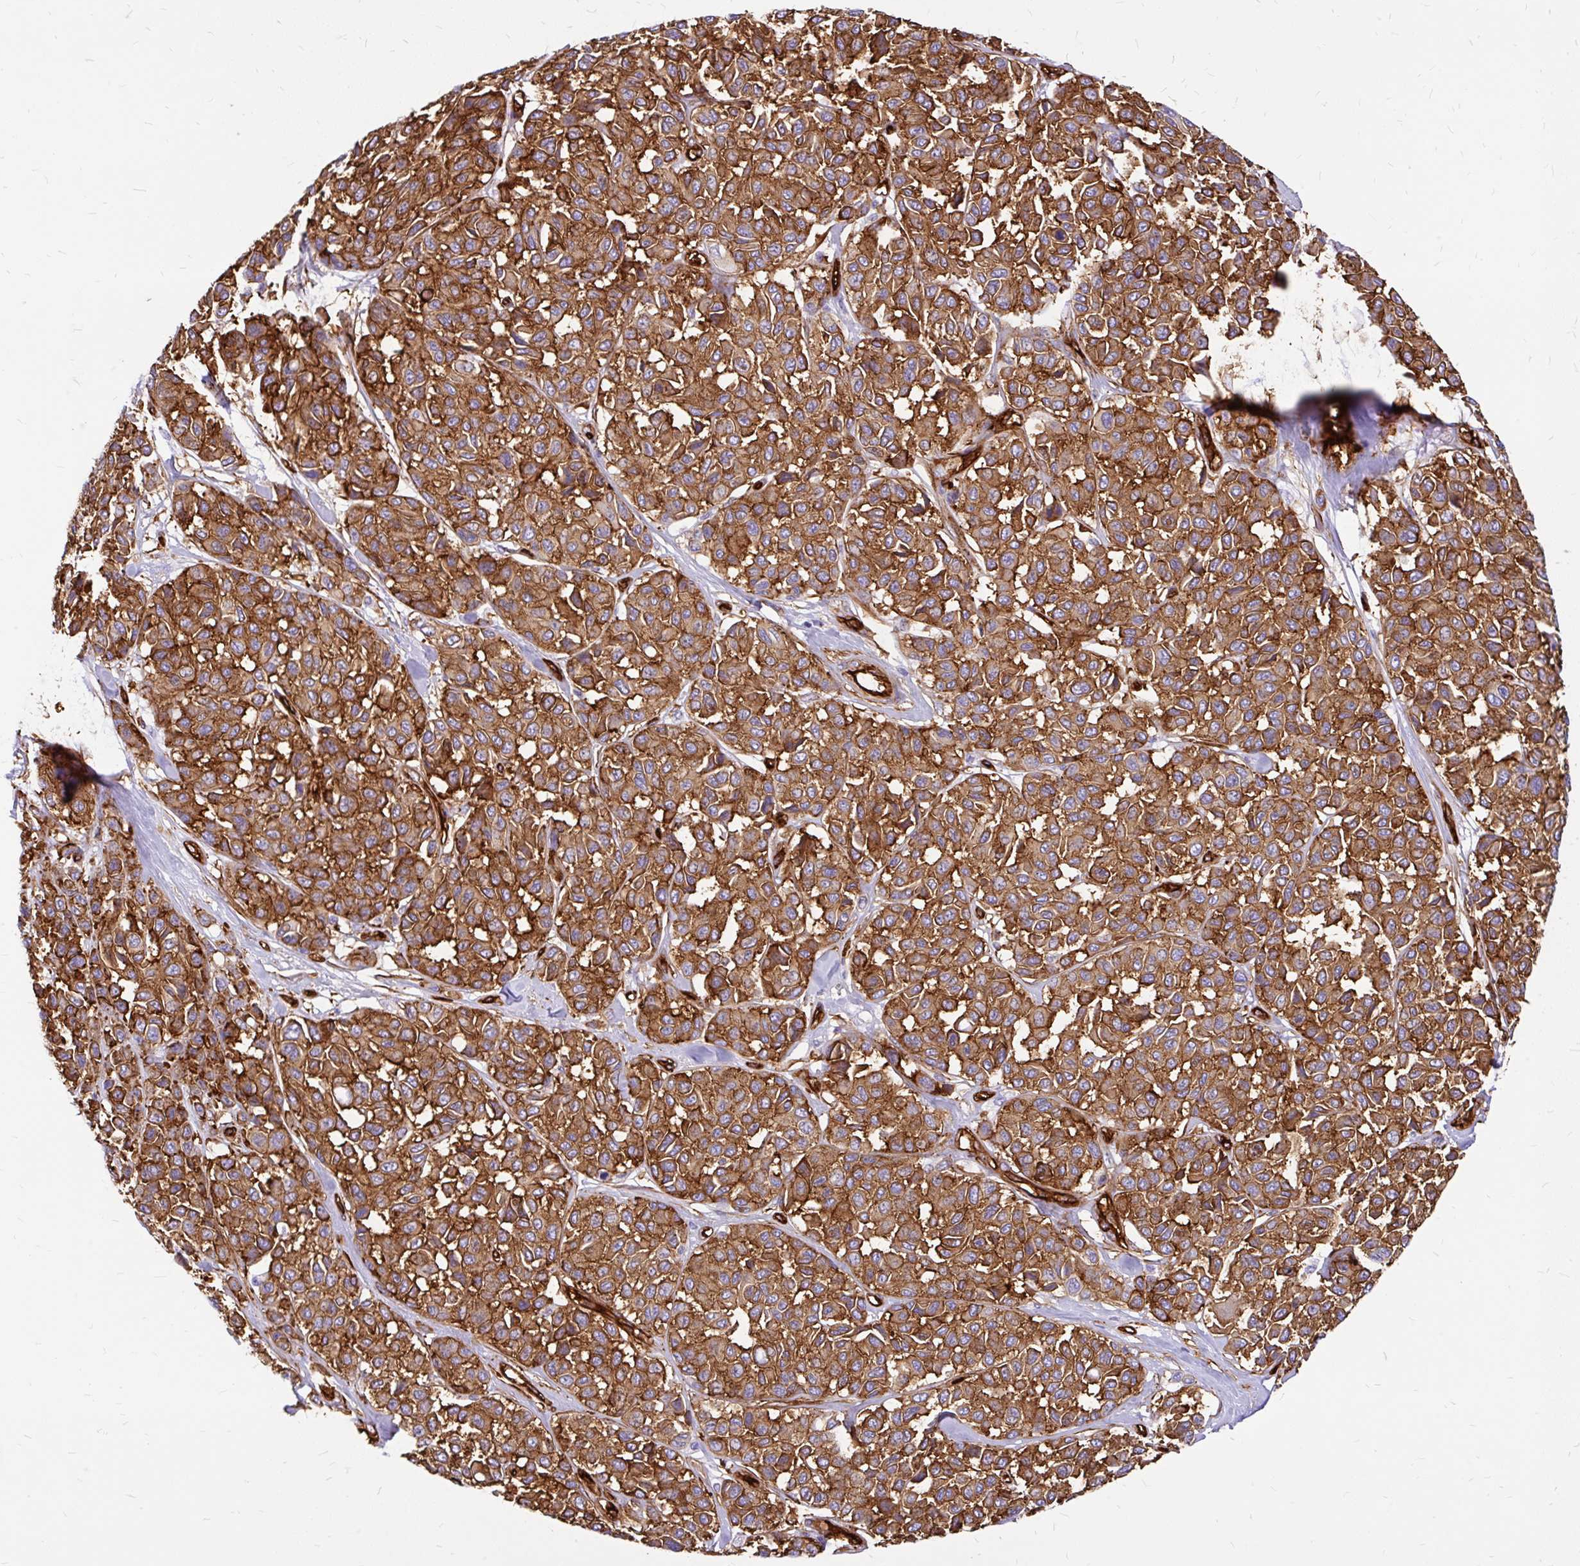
{"staining": {"intensity": "moderate", "quantity": ">75%", "location": "cytoplasmic/membranous"}, "tissue": "melanoma", "cell_type": "Tumor cells", "image_type": "cancer", "snomed": [{"axis": "morphology", "description": "Malignant melanoma, NOS"}, {"axis": "topography", "description": "Skin"}], "caption": "Protein expression analysis of human malignant melanoma reveals moderate cytoplasmic/membranous positivity in about >75% of tumor cells. The protein is stained brown, and the nuclei are stained in blue (DAB (3,3'-diaminobenzidine) IHC with brightfield microscopy, high magnification).", "gene": "MAP1LC3B", "patient": {"sex": "female", "age": 66}}